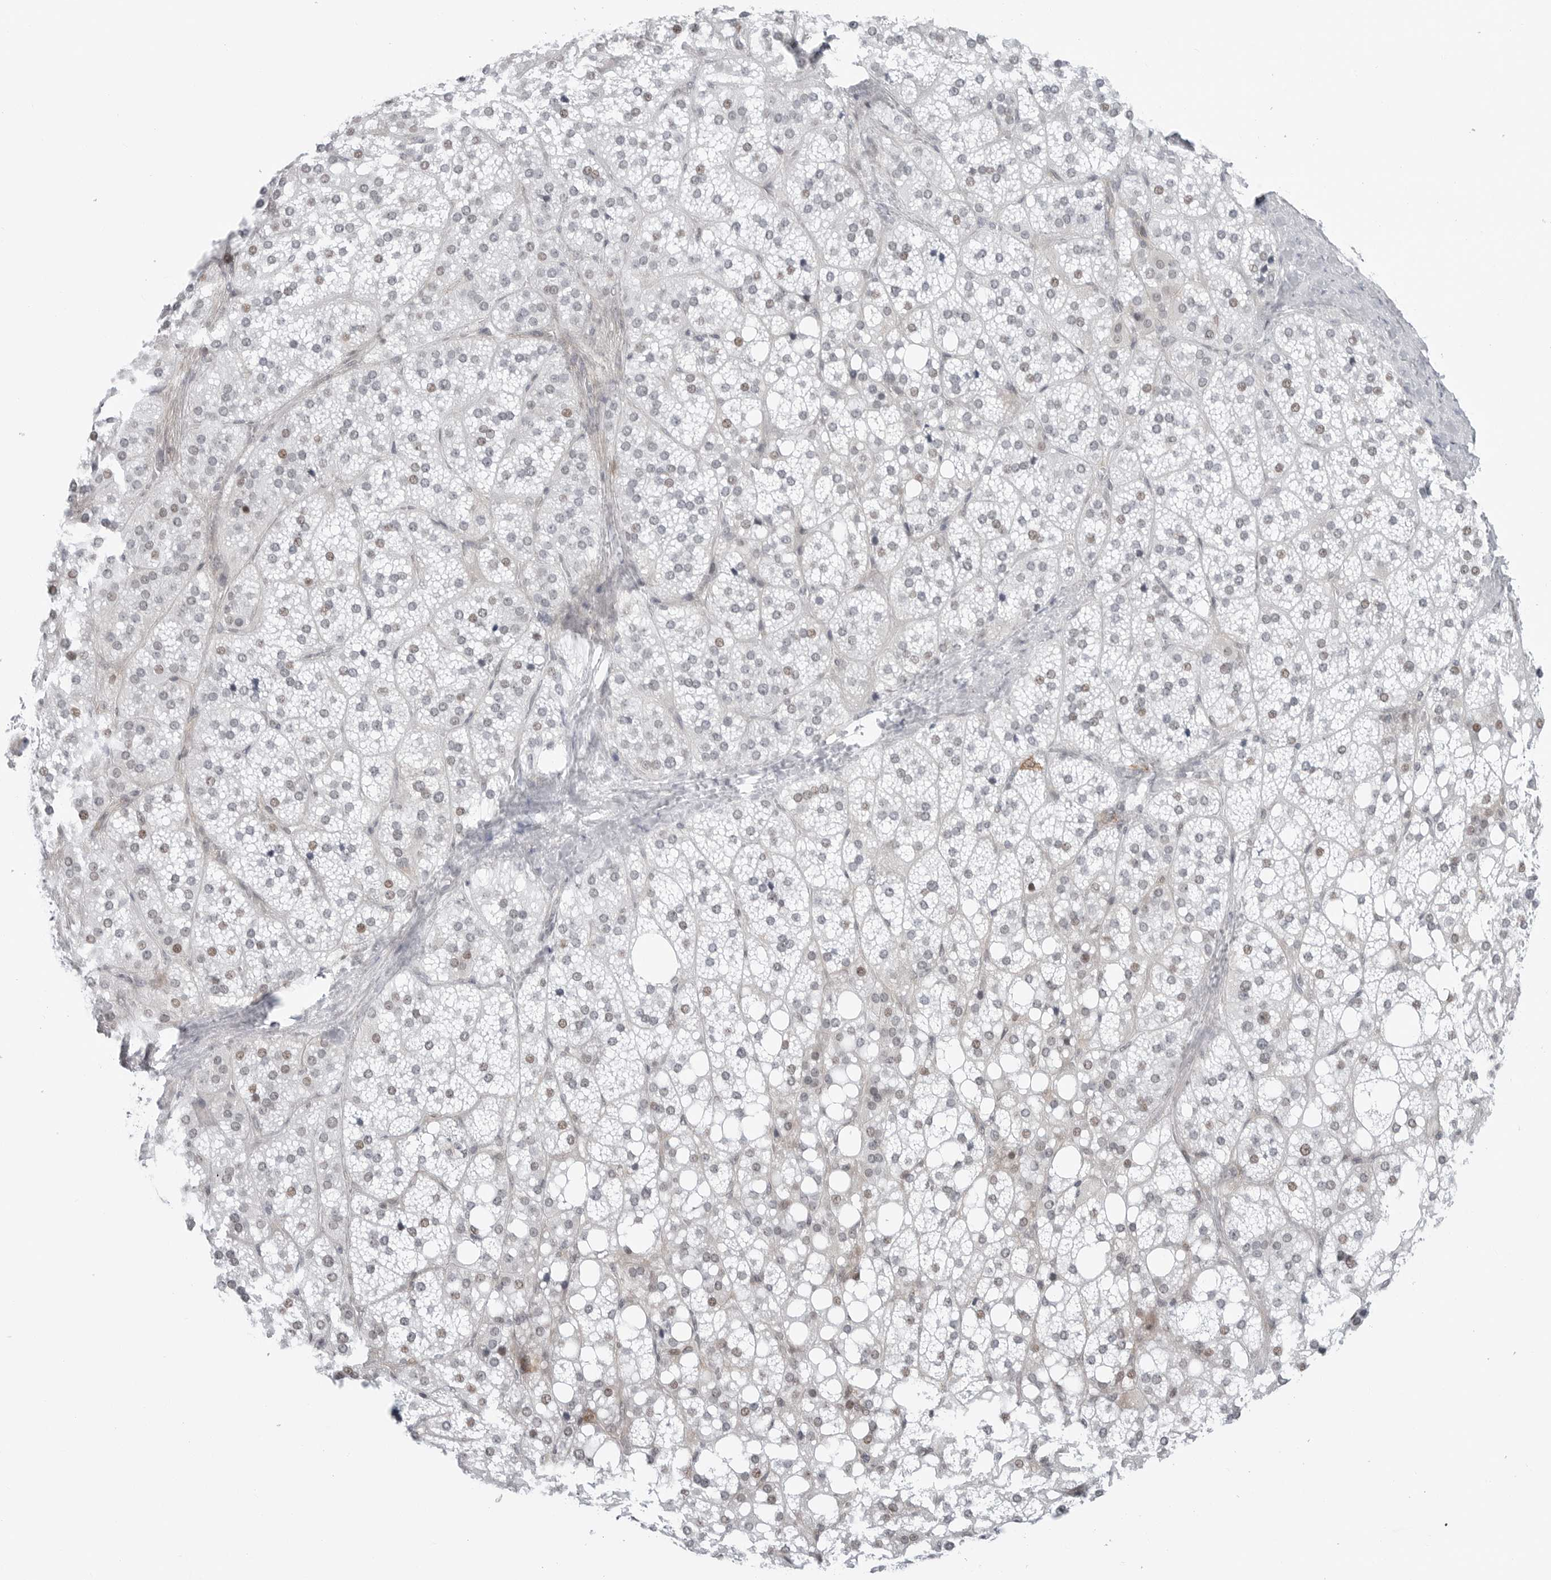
{"staining": {"intensity": "moderate", "quantity": ">75%", "location": "cytoplasmic/membranous,nuclear"}, "tissue": "adrenal gland", "cell_type": "Glandular cells", "image_type": "normal", "snomed": [{"axis": "morphology", "description": "Normal tissue, NOS"}, {"axis": "topography", "description": "Adrenal gland"}], "caption": "A brown stain shows moderate cytoplasmic/membranous,nuclear positivity of a protein in glandular cells of unremarkable human adrenal gland. (Brightfield microscopy of DAB IHC at high magnification).", "gene": "FAM135B", "patient": {"sex": "female", "age": 59}}